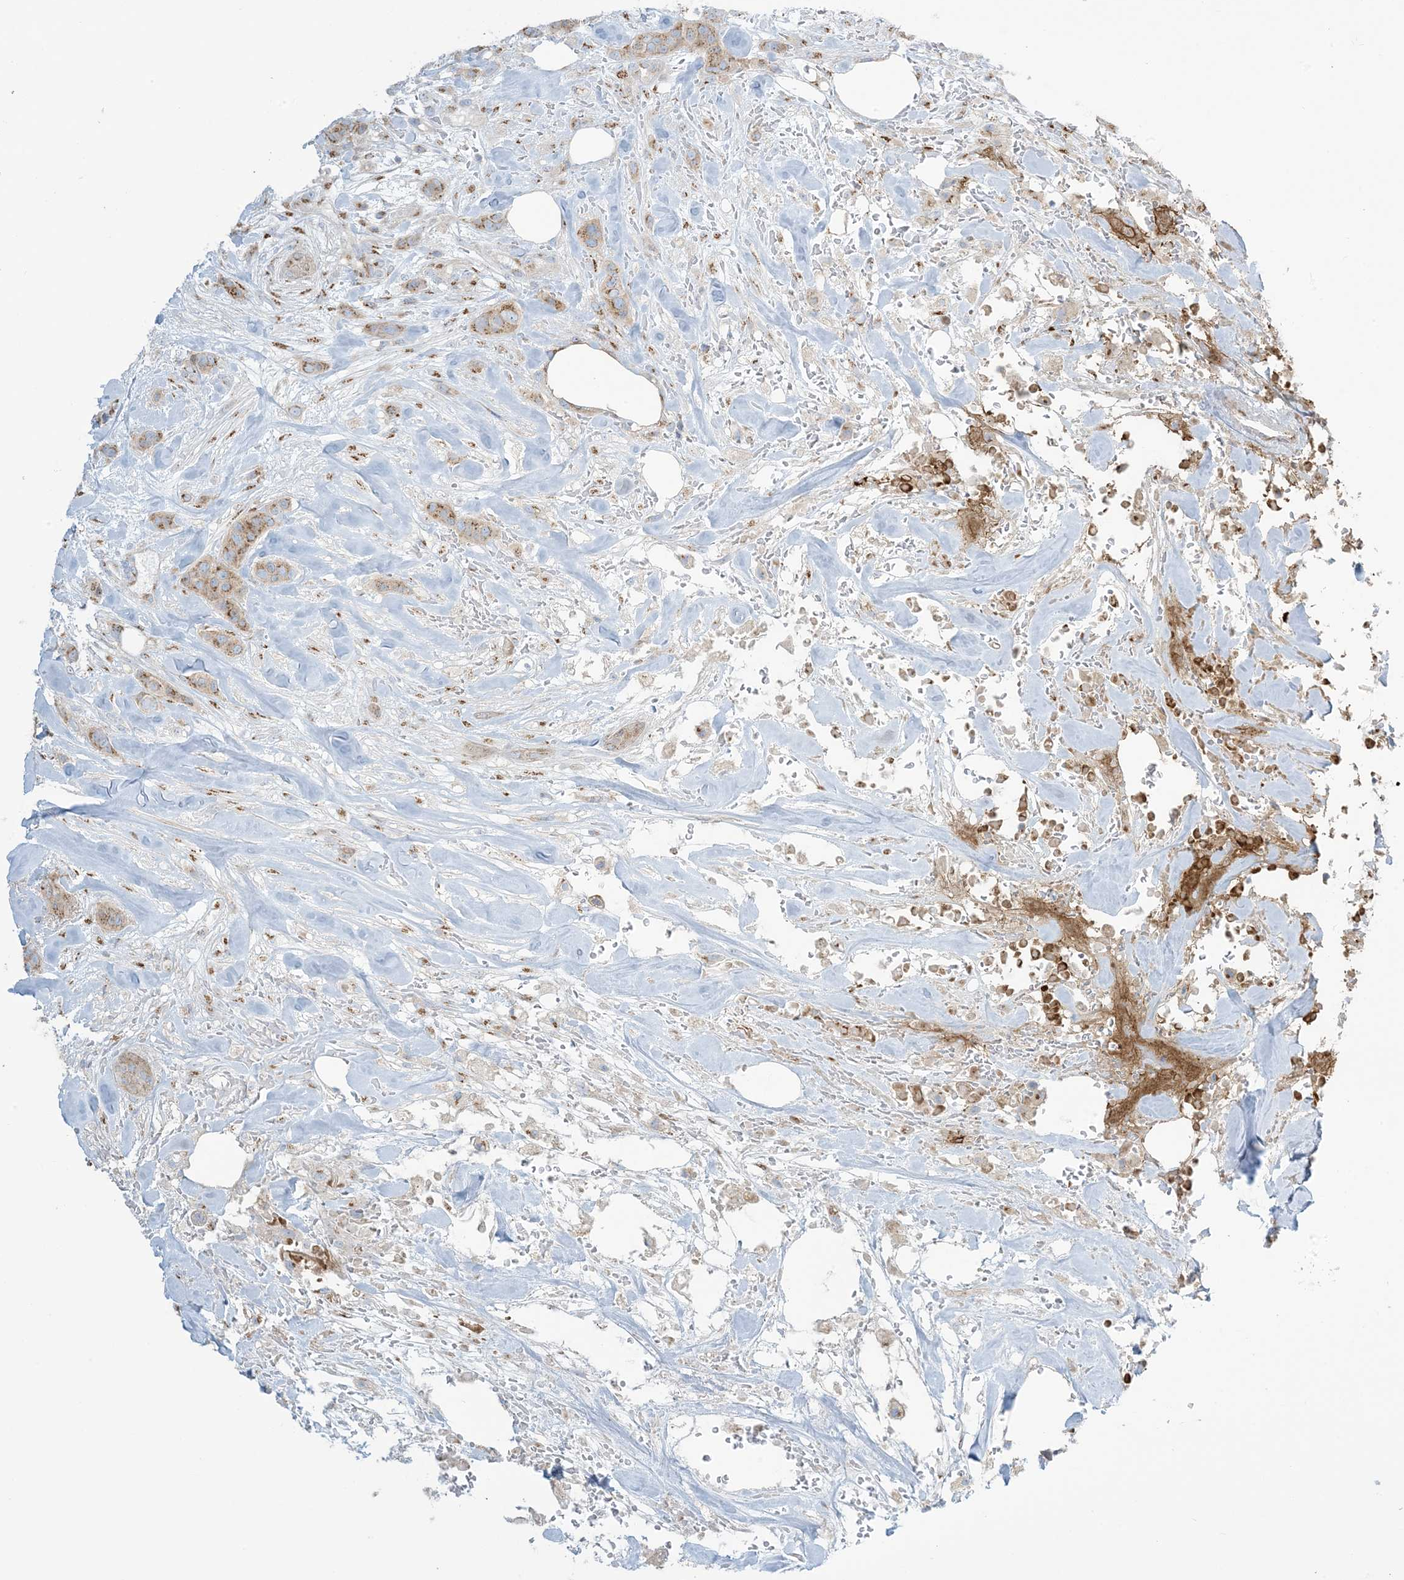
{"staining": {"intensity": "moderate", "quantity": ">75%", "location": "cytoplasmic/membranous"}, "tissue": "breast cancer", "cell_type": "Tumor cells", "image_type": "cancer", "snomed": [{"axis": "morphology", "description": "Lobular carcinoma"}, {"axis": "topography", "description": "Breast"}], "caption": "Protein expression analysis of human lobular carcinoma (breast) reveals moderate cytoplasmic/membranous expression in about >75% of tumor cells.", "gene": "AFTPH", "patient": {"sex": "female", "age": 51}}